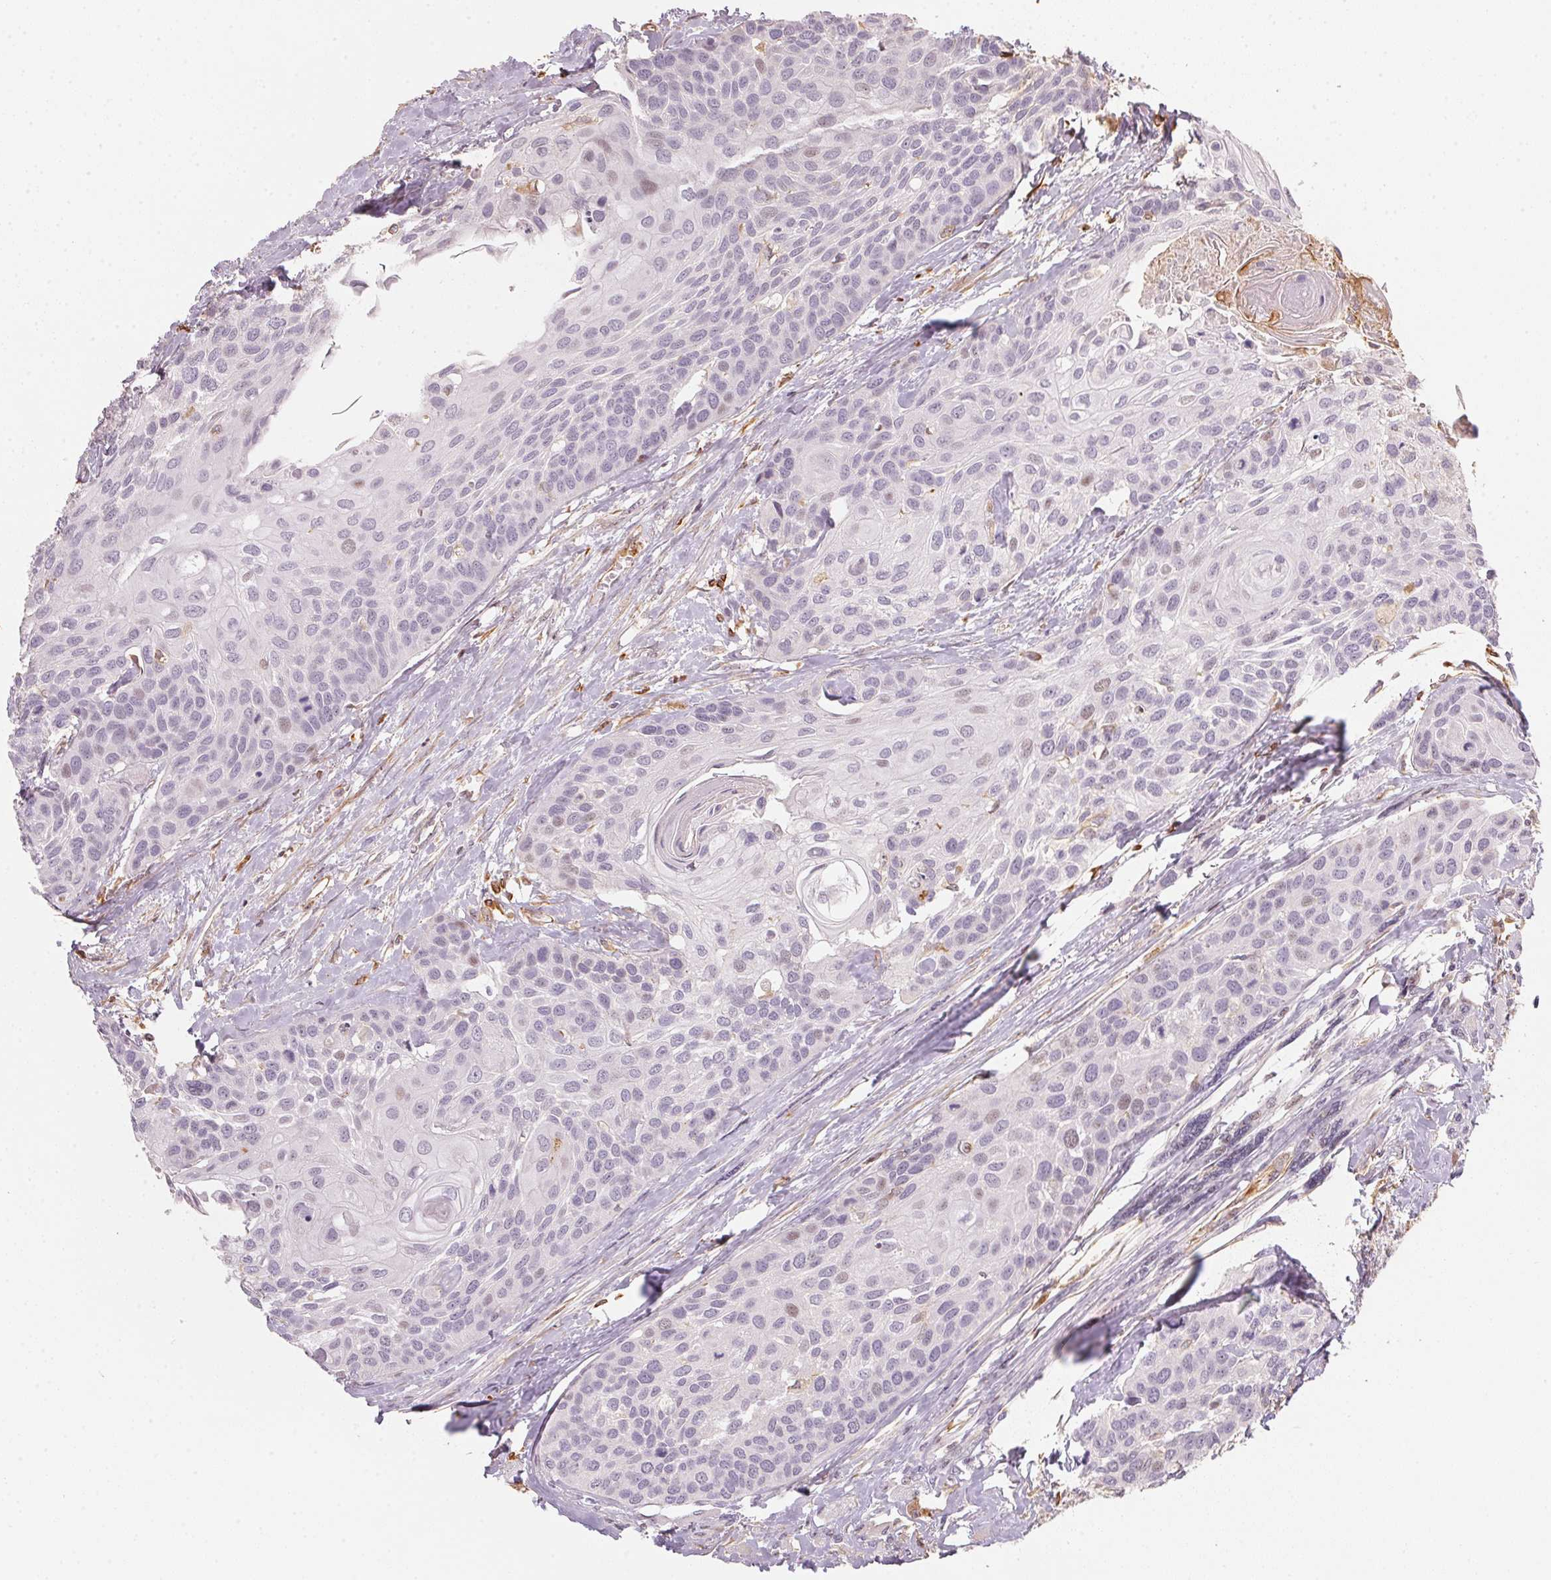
{"staining": {"intensity": "negative", "quantity": "none", "location": "none"}, "tissue": "head and neck cancer", "cell_type": "Tumor cells", "image_type": "cancer", "snomed": [{"axis": "morphology", "description": "Squamous cell carcinoma, NOS"}, {"axis": "topography", "description": "Head-Neck"}], "caption": "There is no significant staining in tumor cells of head and neck cancer. Brightfield microscopy of immunohistochemistry (IHC) stained with DAB (brown) and hematoxylin (blue), captured at high magnification.", "gene": "FOXR2", "patient": {"sex": "female", "age": 50}}